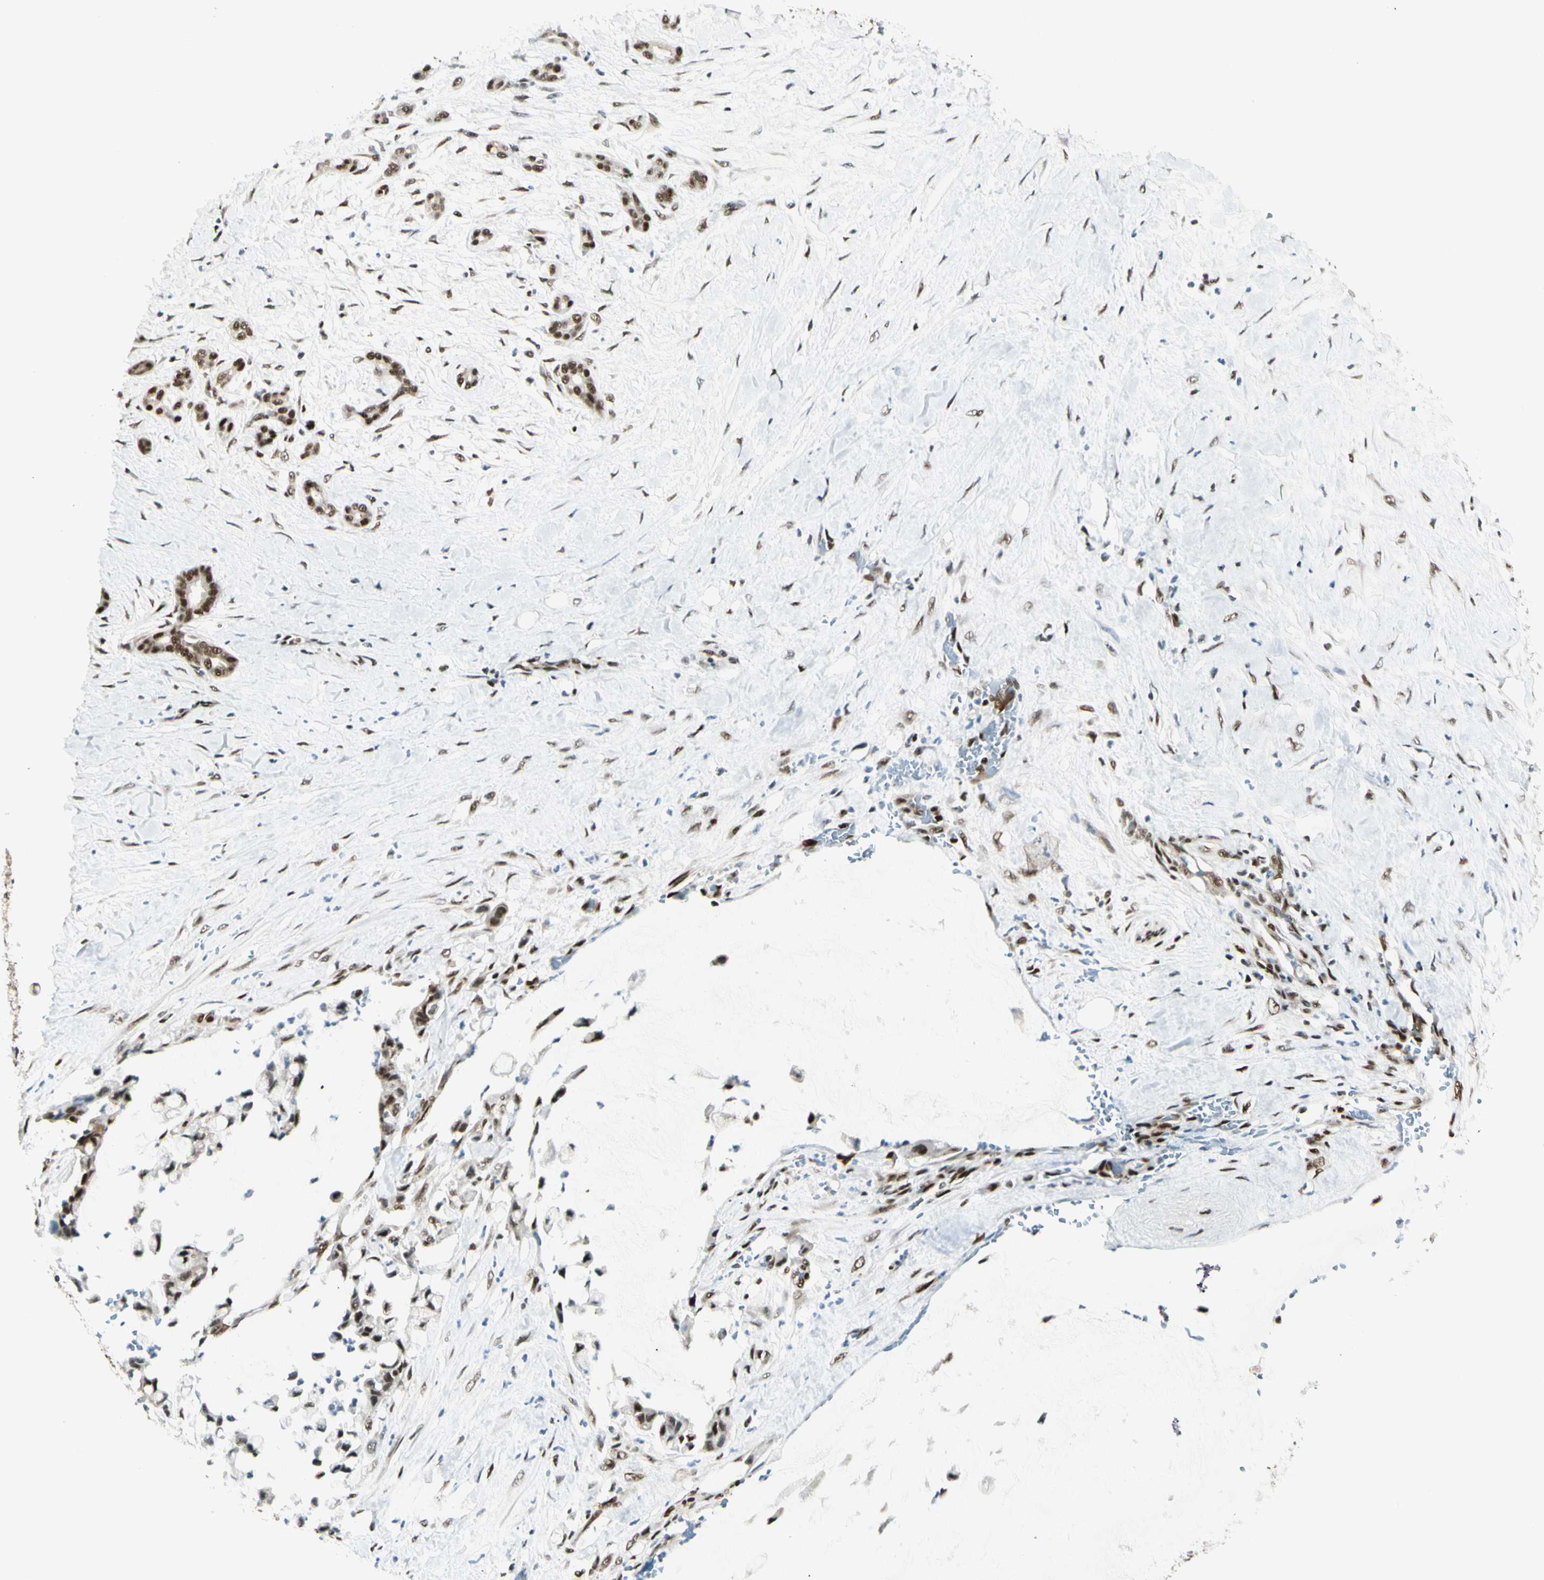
{"staining": {"intensity": "strong", "quantity": ">75%", "location": "nuclear"}, "tissue": "pancreatic cancer", "cell_type": "Tumor cells", "image_type": "cancer", "snomed": [{"axis": "morphology", "description": "Adenocarcinoma, NOS"}, {"axis": "topography", "description": "Pancreas"}], "caption": "IHC image of adenocarcinoma (pancreatic) stained for a protein (brown), which reveals high levels of strong nuclear expression in about >75% of tumor cells.", "gene": "FUS", "patient": {"sex": "male", "age": 41}}